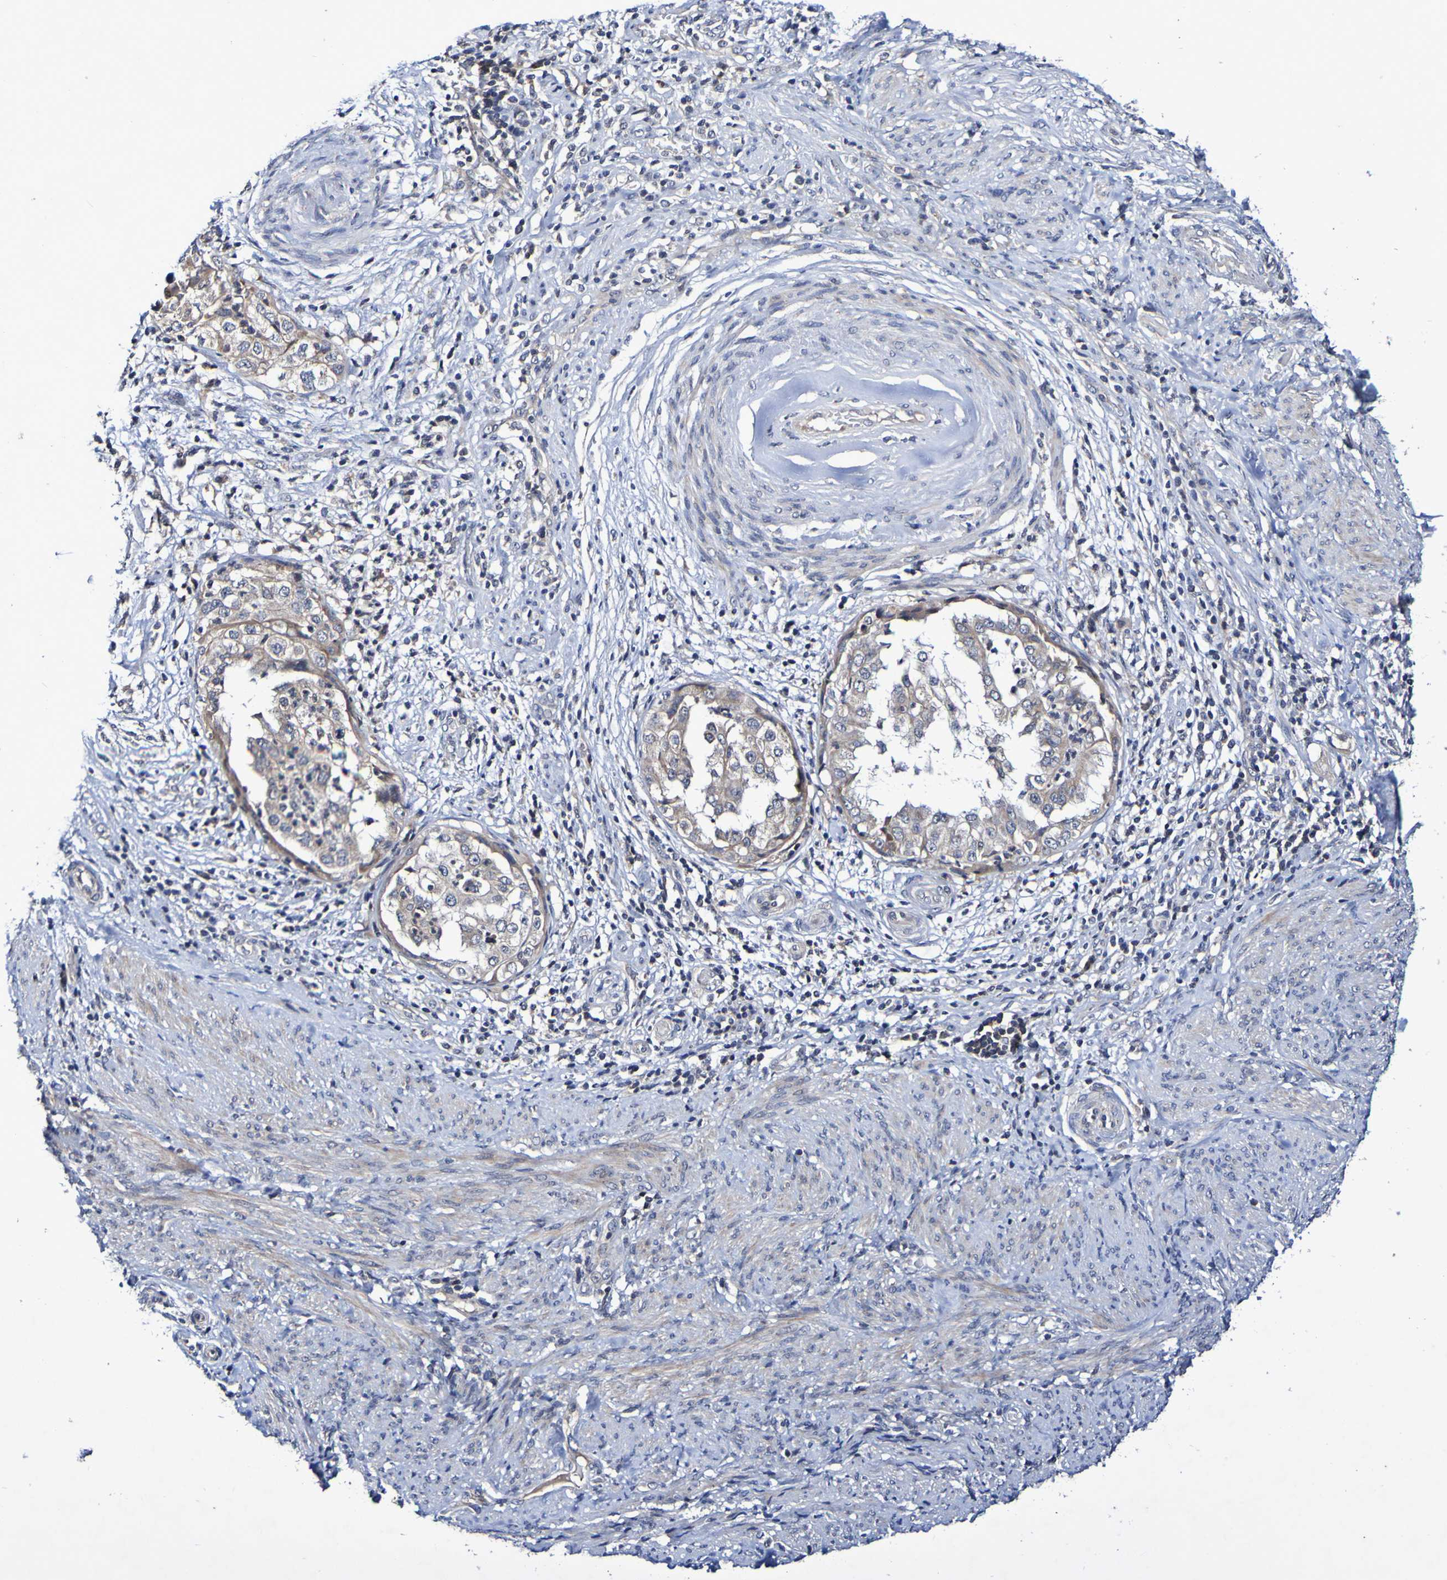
{"staining": {"intensity": "weak", "quantity": ">75%", "location": "cytoplasmic/membranous"}, "tissue": "endometrial cancer", "cell_type": "Tumor cells", "image_type": "cancer", "snomed": [{"axis": "morphology", "description": "Adenocarcinoma, NOS"}, {"axis": "topography", "description": "Endometrium"}], "caption": "Endometrial cancer (adenocarcinoma) was stained to show a protein in brown. There is low levels of weak cytoplasmic/membranous positivity in about >75% of tumor cells. (DAB (3,3'-diaminobenzidine) IHC with brightfield microscopy, high magnification).", "gene": "PTP4A2", "patient": {"sex": "female", "age": 85}}